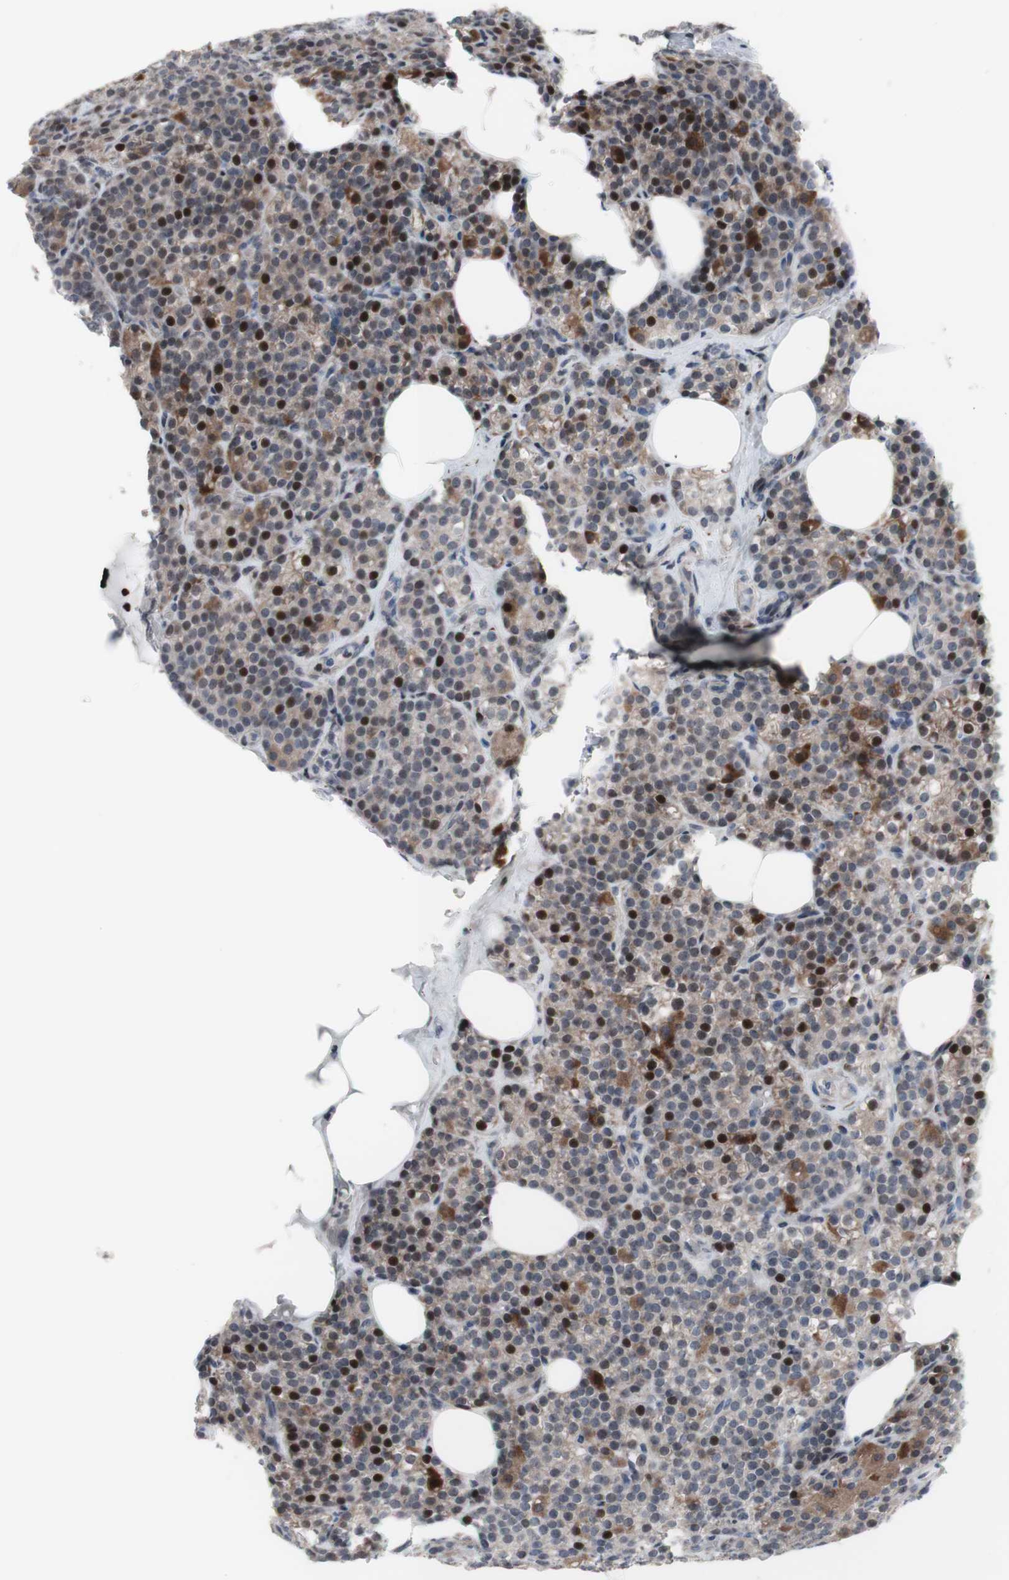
{"staining": {"intensity": "moderate", "quantity": "25%-75%", "location": "cytoplasmic/membranous,nuclear"}, "tissue": "parathyroid gland", "cell_type": "Glandular cells", "image_type": "normal", "snomed": [{"axis": "morphology", "description": "Normal tissue, NOS"}, {"axis": "topography", "description": "Parathyroid gland"}], "caption": "Brown immunohistochemical staining in unremarkable human parathyroid gland reveals moderate cytoplasmic/membranous,nuclear expression in about 25%-75% of glandular cells. (DAB (3,3'-diaminobenzidine) IHC with brightfield microscopy, high magnification).", "gene": "PHTF2", "patient": {"sex": "female", "age": 57}}